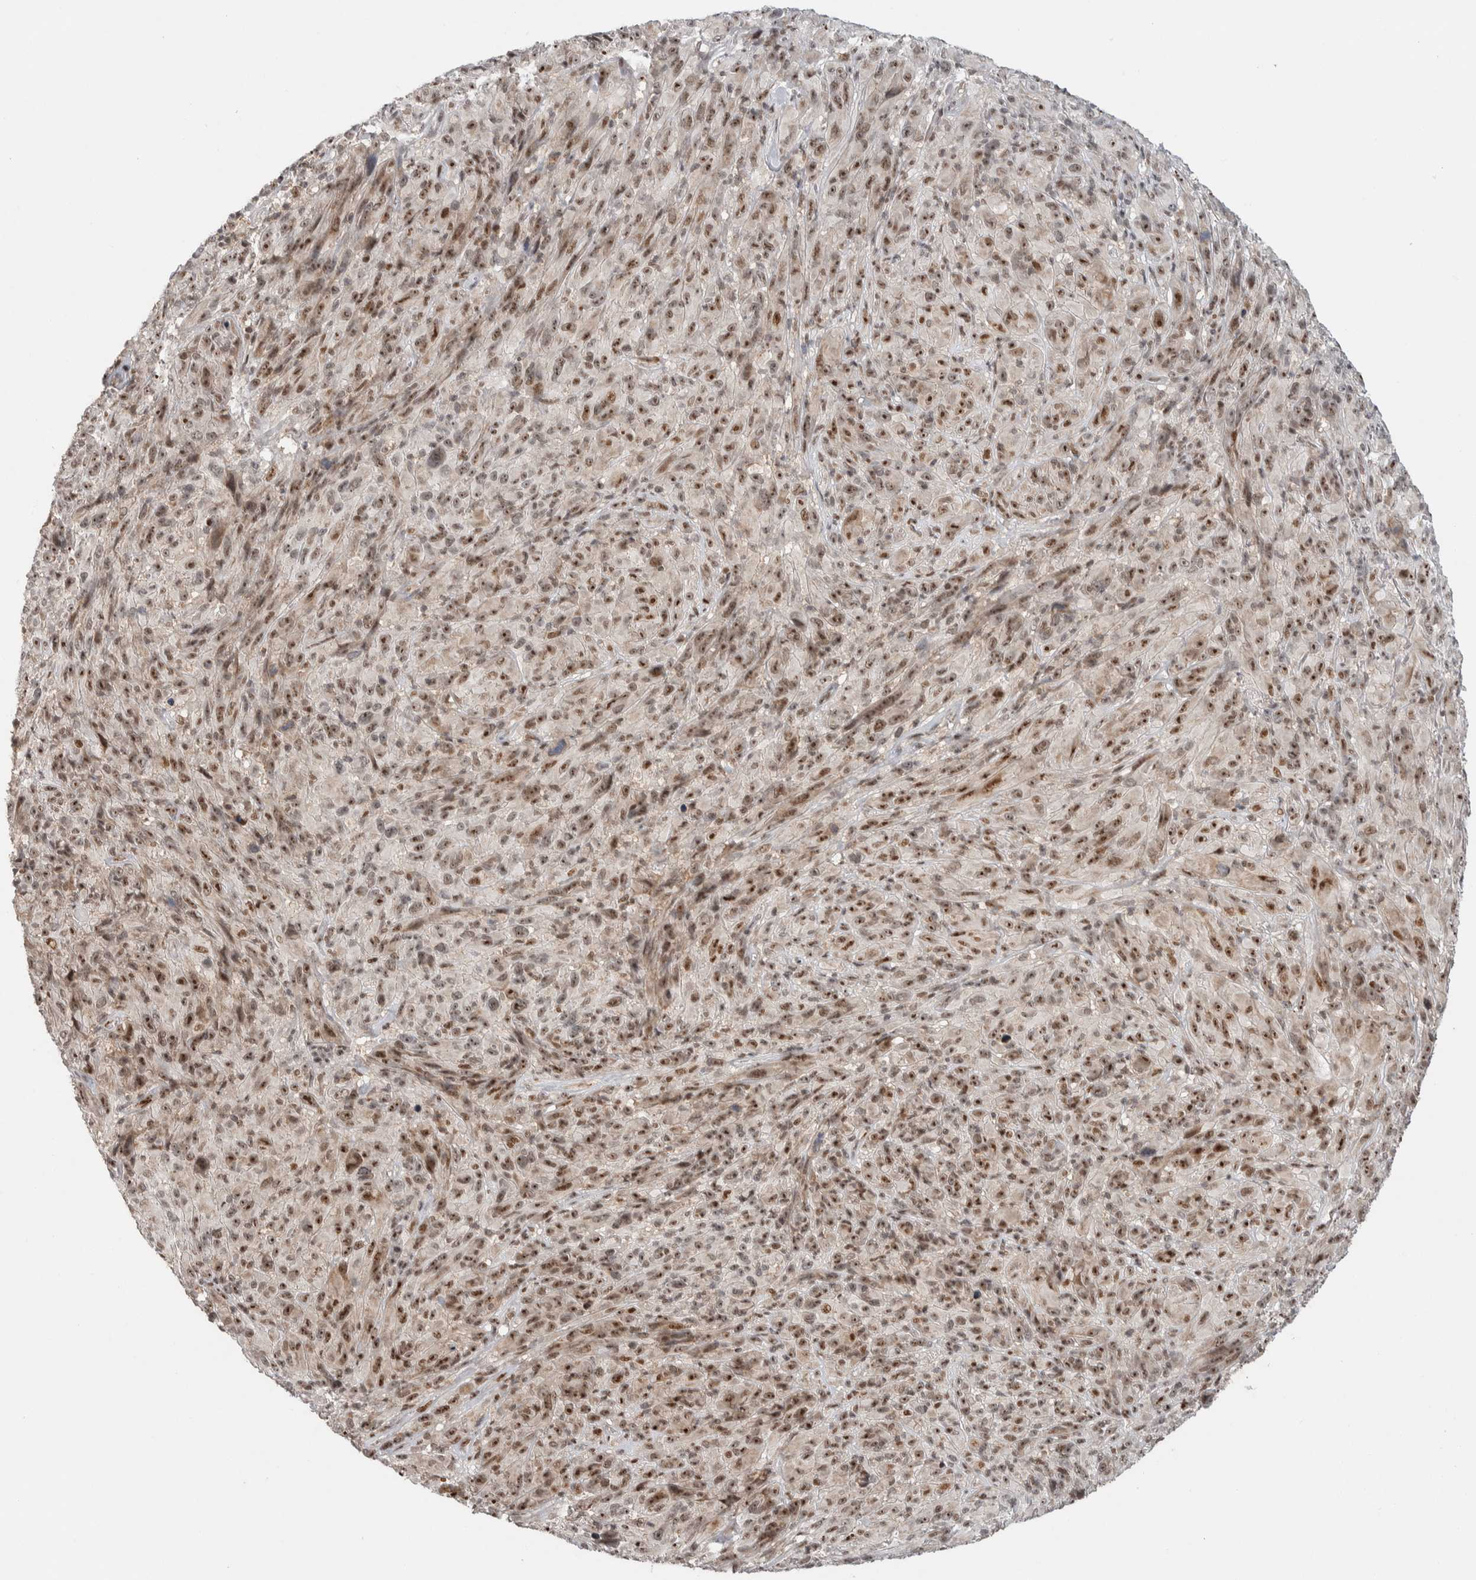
{"staining": {"intensity": "moderate", "quantity": ">75%", "location": "nuclear"}, "tissue": "melanoma", "cell_type": "Tumor cells", "image_type": "cancer", "snomed": [{"axis": "morphology", "description": "Malignant melanoma, NOS"}, {"axis": "topography", "description": "Skin of head"}], "caption": "High-magnification brightfield microscopy of melanoma stained with DAB (3,3'-diaminobenzidine) (brown) and counterstained with hematoxylin (blue). tumor cells exhibit moderate nuclear positivity is present in approximately>75% of cells.", "gene": "ZNF521", "patient": {"sex": "male", "age": 96}}